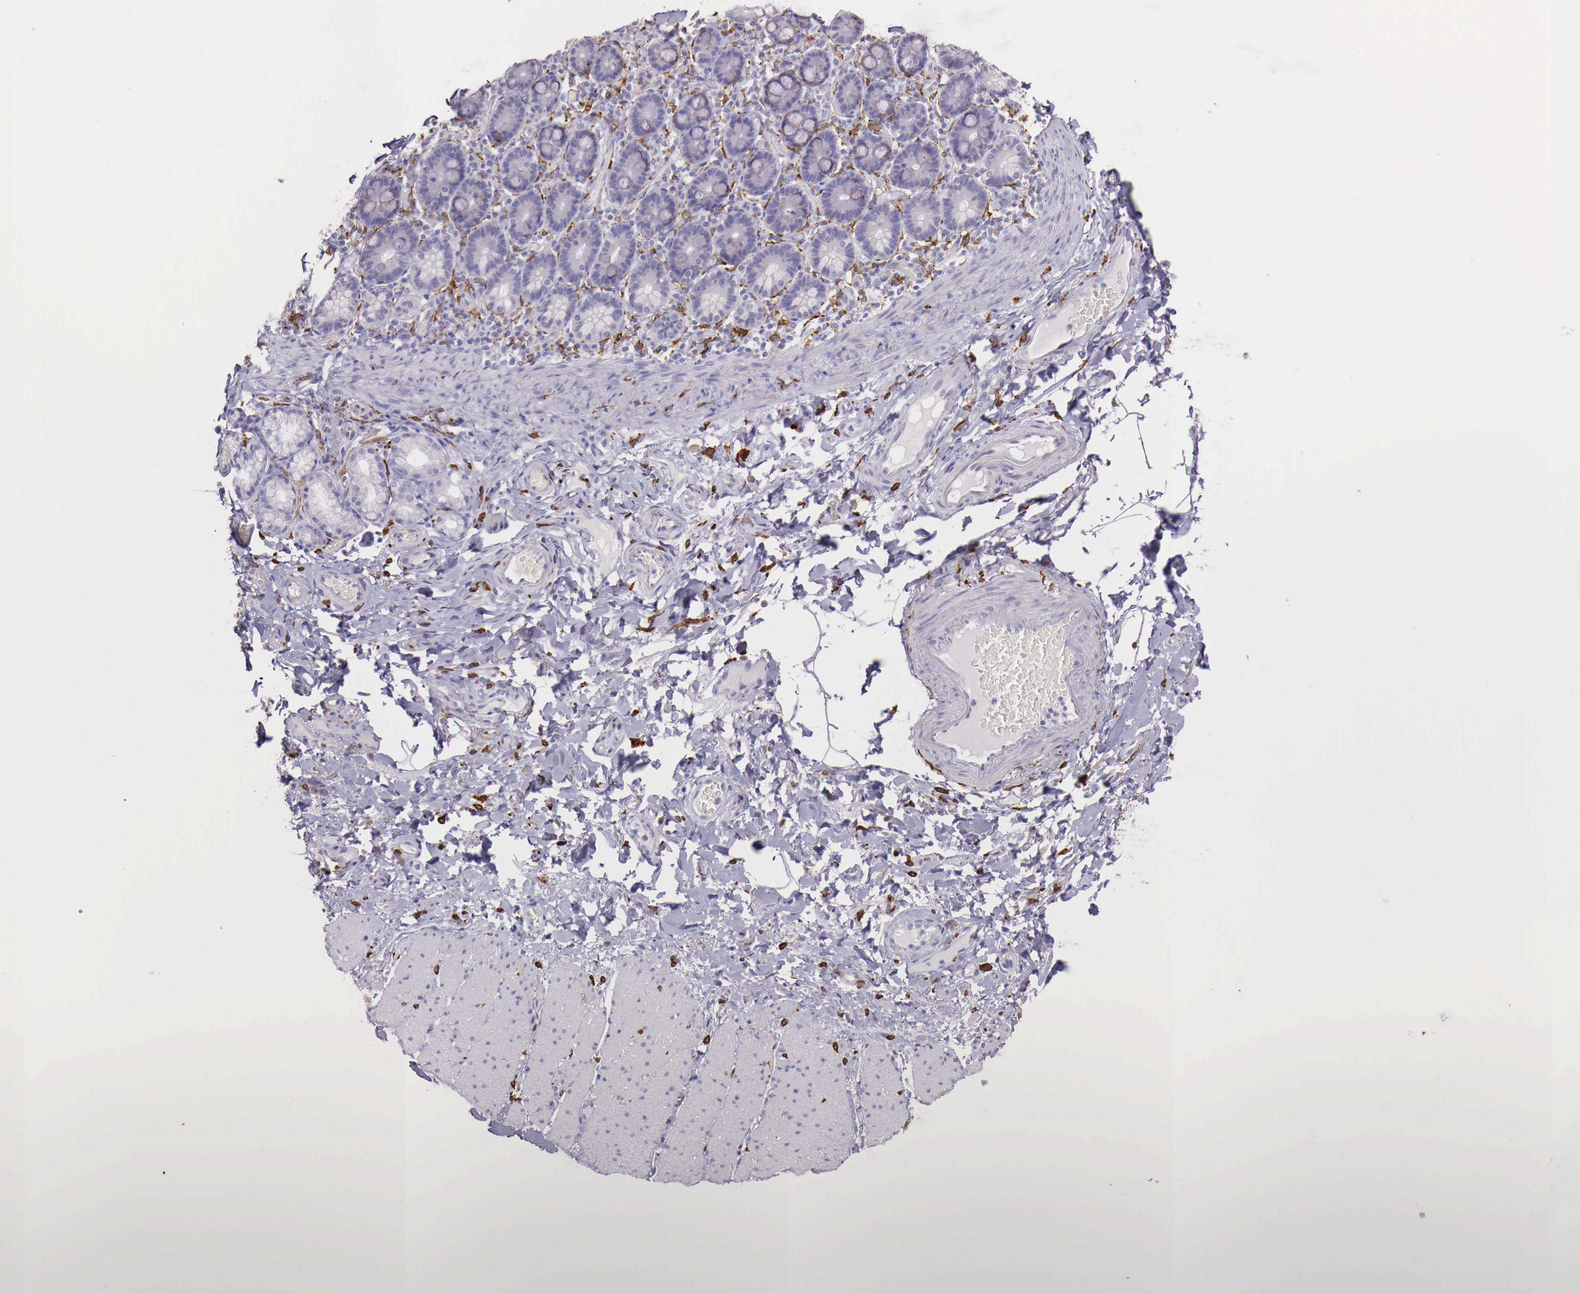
{"staining": {"intensity": "negative", "quantity": "none", "location": "none"}, "tissue": "adipose tissue", "cell_type": "Adipocytes", "image_type": "normal", "snomed": [{"axis": "morphology", "description": "Normal tissue, NOS"}, {"axis": "topography", "description": "Duodenum"}], "caption": "Adipose tissue stained for a protein using immunohistochemistry demonstrates no expression adipocytes.", "gene": "MSR1", "patient": {"sex": "male", "age": 63}}